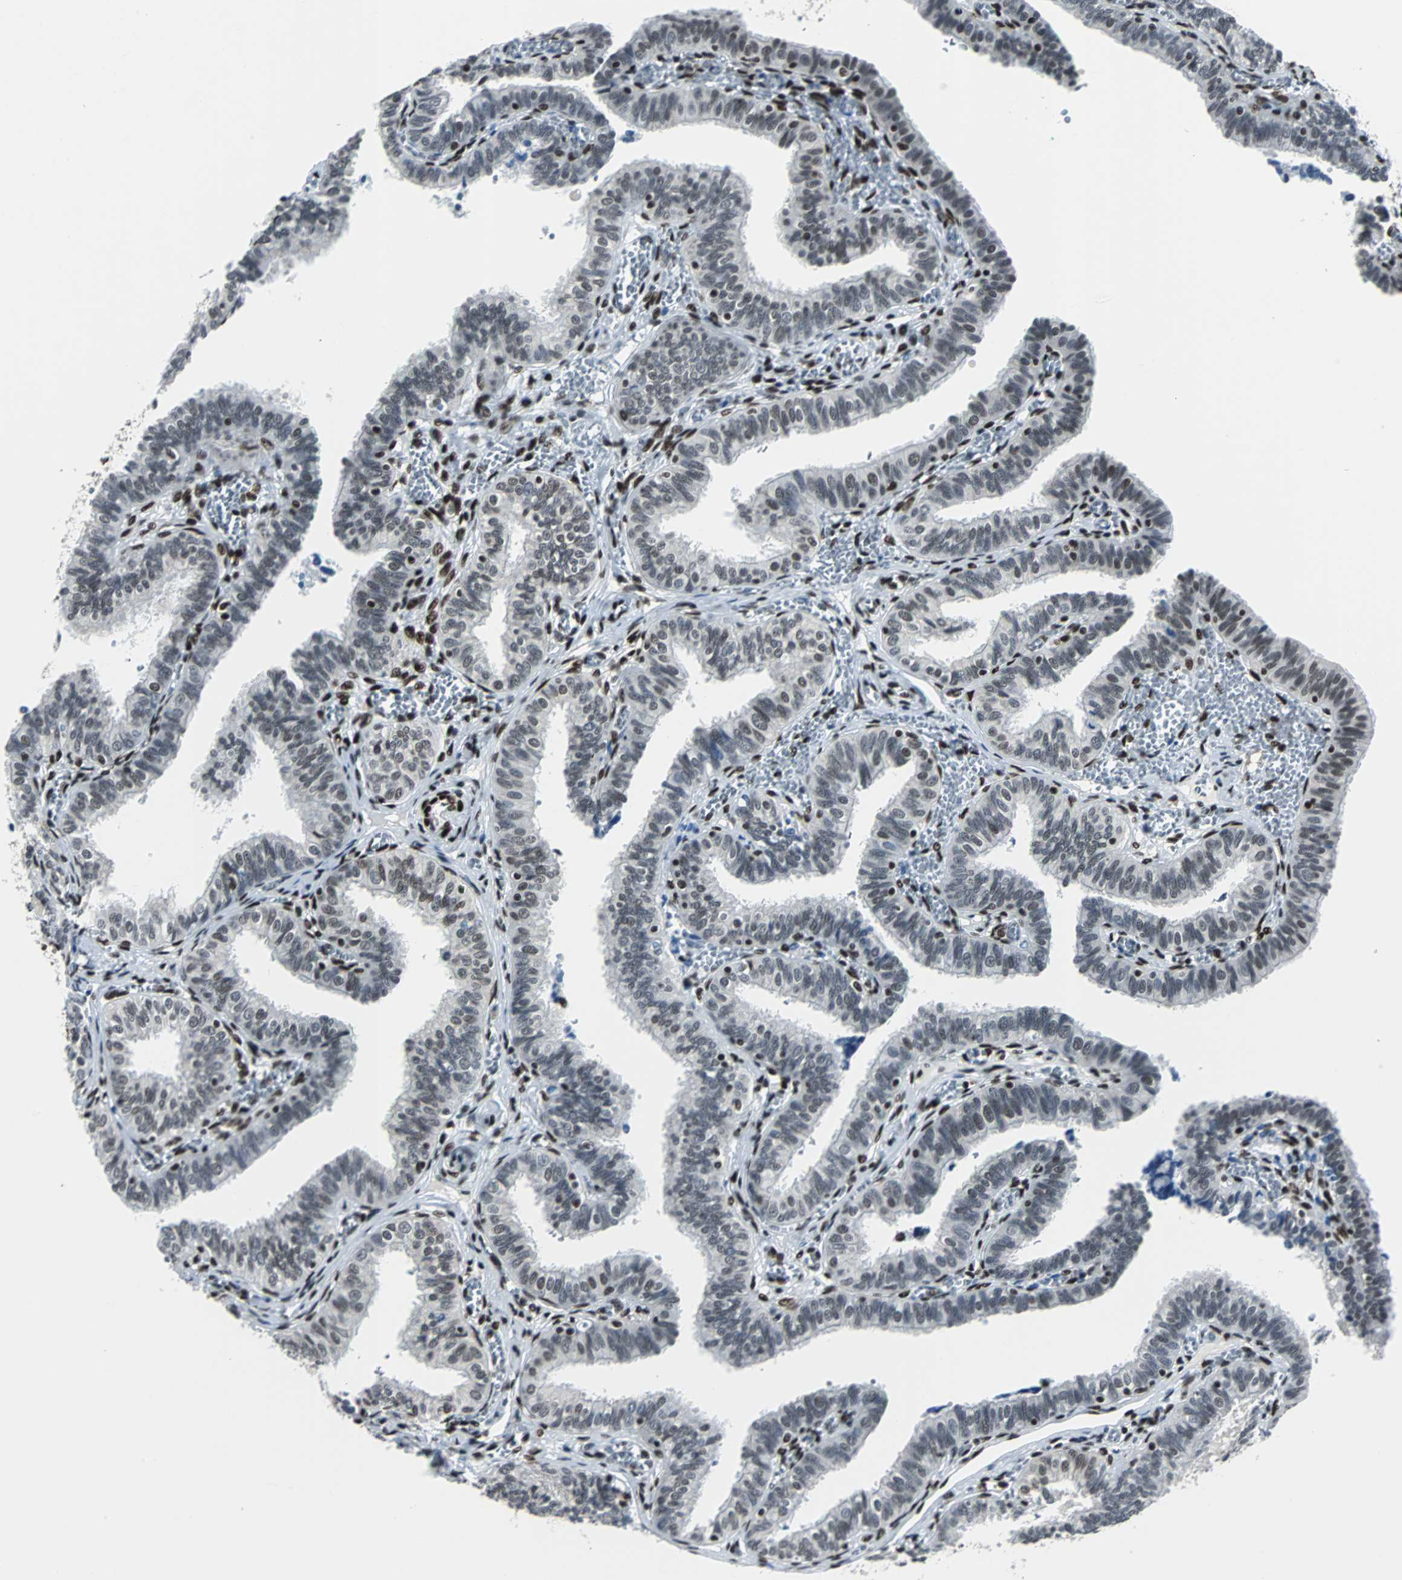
{"staining": {"intensity": "moderate", "quantity": ">75%", "location": "nuclear"}, "tissue": "fallopian tube", "cell_type": "Glandular cells", "image_type": "normal", "snomed": [{"axis": "morphology", "description": "Normal tissue, NOS"}, {"axis": "topography", "description": "Fallopian tube"}], "caption": "Fallopian tube stained with a brown dye exhibits moderate nuclear positive positivity in approximately >75% of glandular cells.", "gene": "MEF2D", "patient": {"sex": "female", "age": 46}}